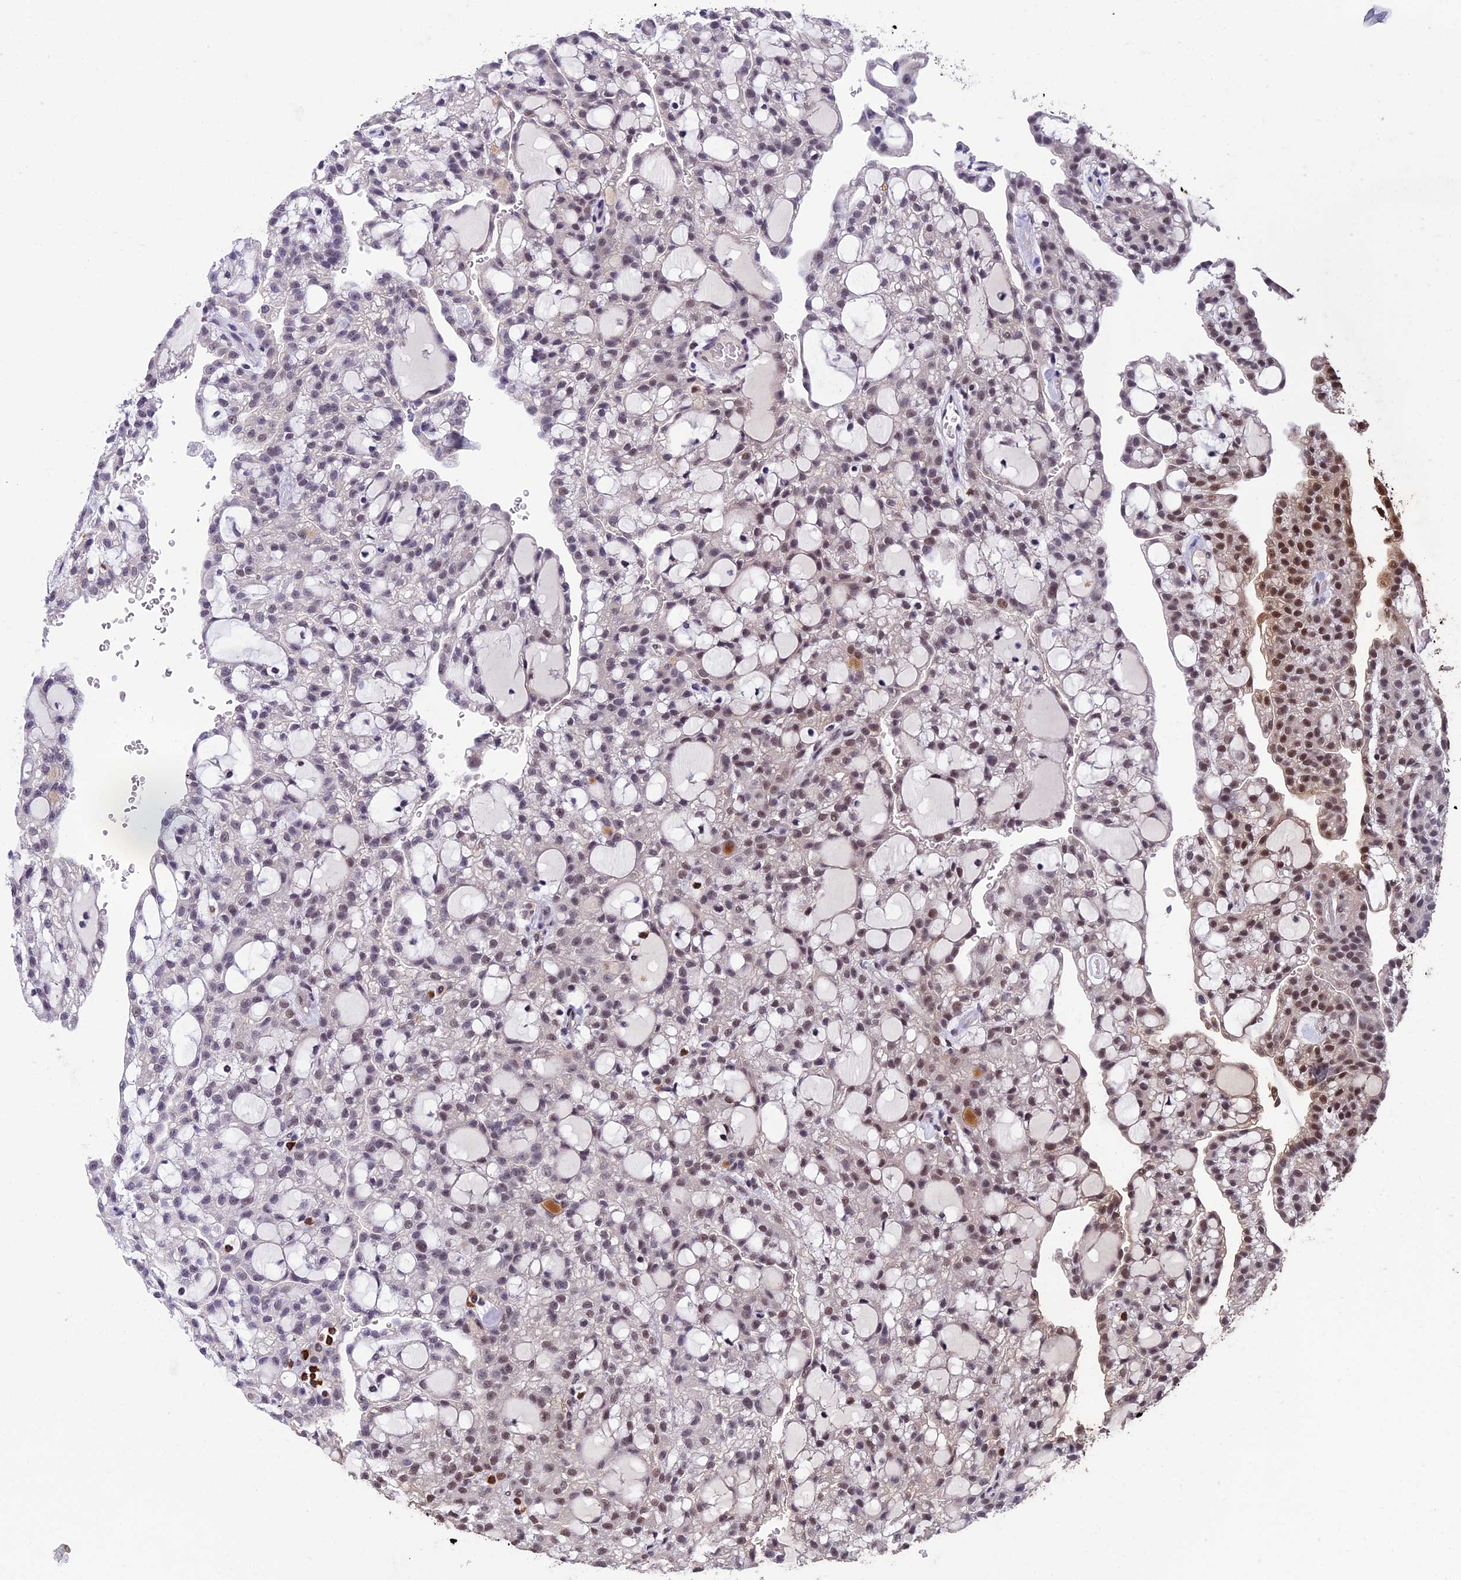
{"staining": {"intensity": "moderate", "quantity": "25%-75%", "location": "nuclear"}, "tissue": "renal cancer", "cell_type": "Tumor cells", "image_type": "cancer", "snomed": [{"axis": "morphology", "description": "Adenocarcinoma, NOS"}, {"axis": "topography", "description": "Kidney"}], "caption": "A brown stain labels moderate nuclear expression of a protein in renal cancer (adenocarcinoma) tumor cells.", "gene": "RNF40", "patient": {"sex": "male", "age": 63}}